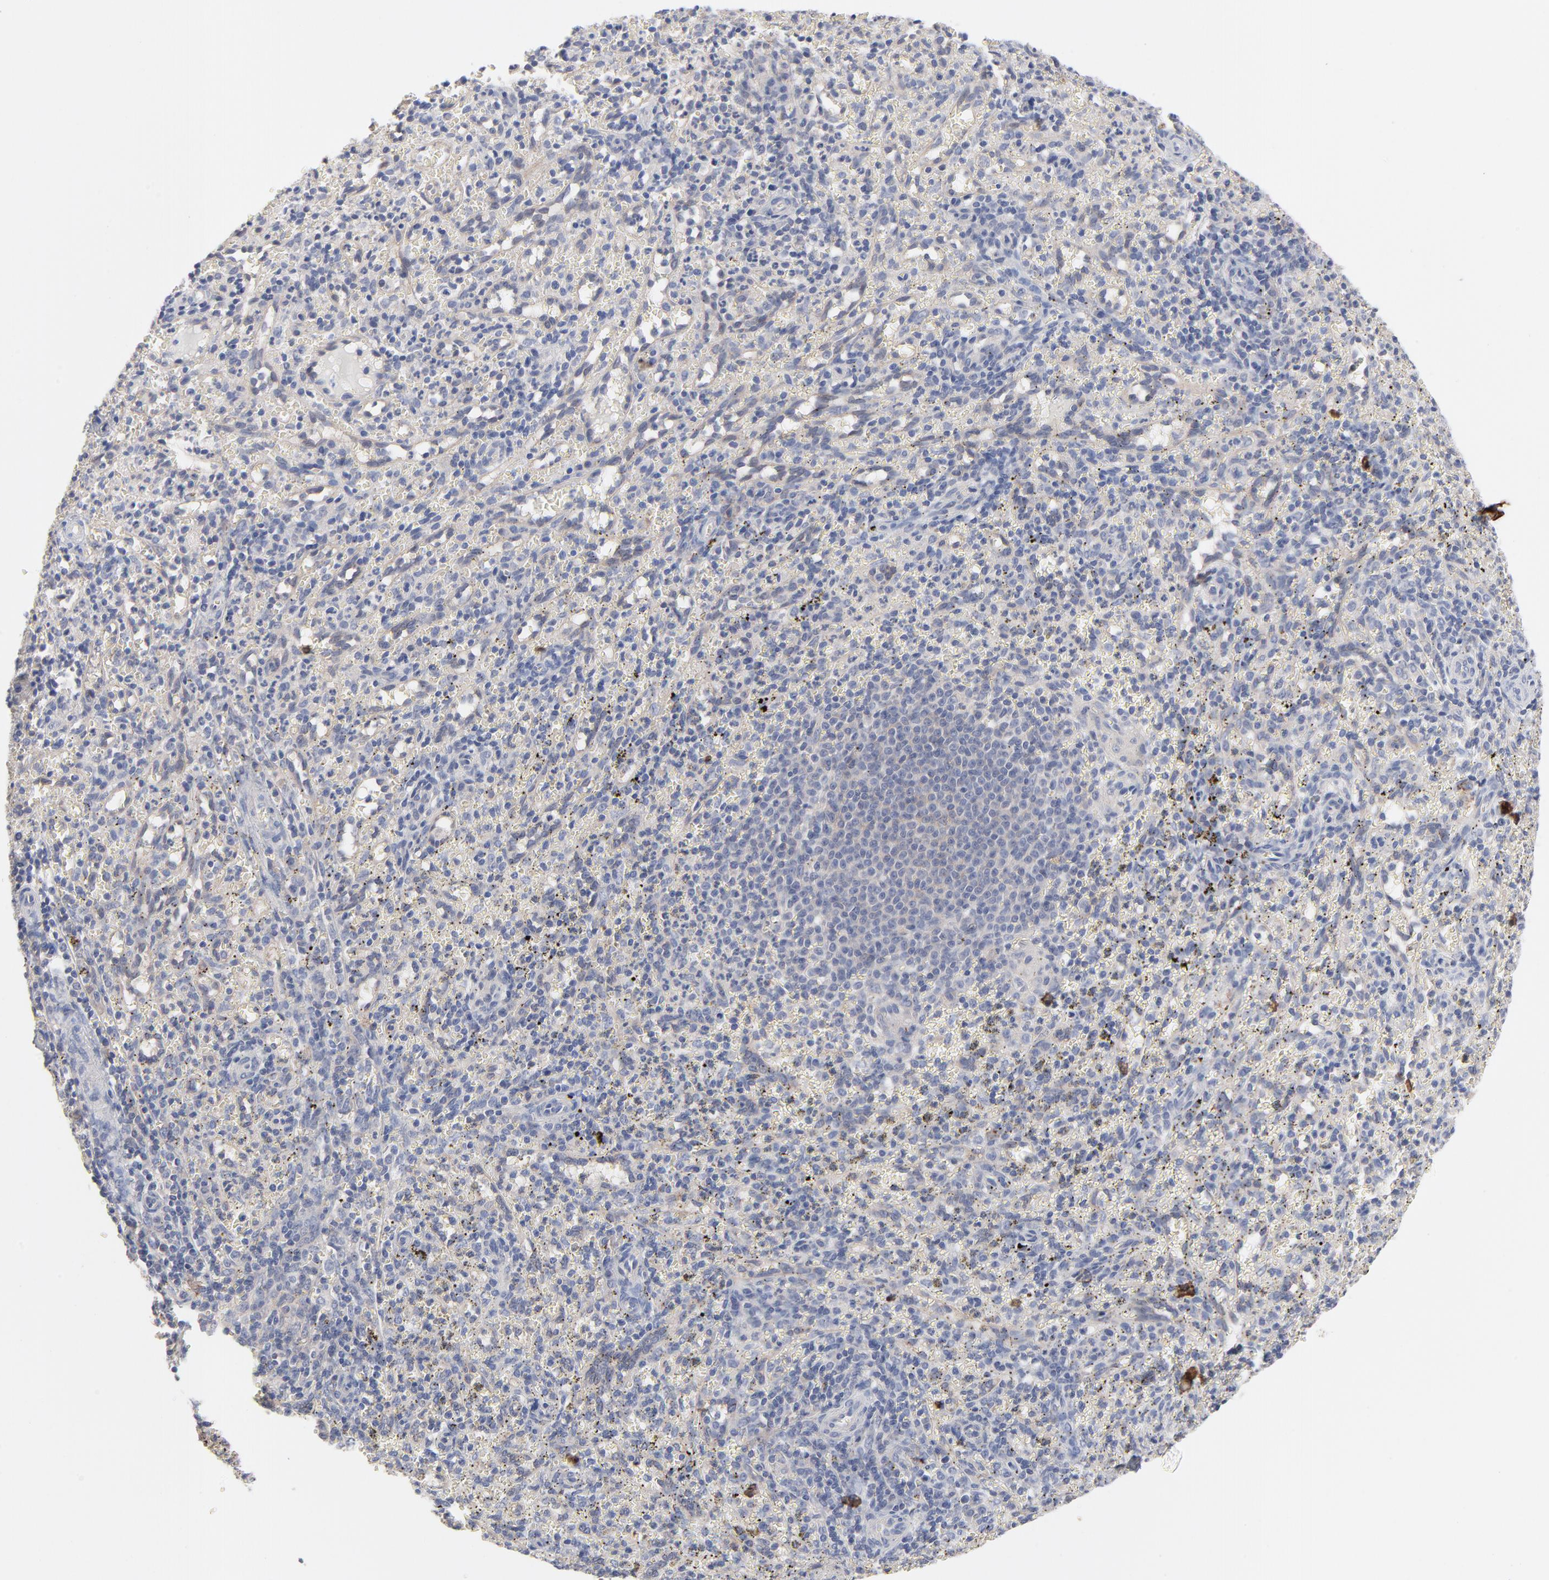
{"staining": {"intensity": "weak", "quantity": "<25%", "location": "cytoplasmic/membranous"}, "tissue": "spleen", "cell_type": "Cells in red pulp", "image_type": "normal", "snomed": [{"axis": "morphology", "description": "Normal tissue, NOS"}, {"axis": "topography", "description": "Spleen"}], "caption": "Spleen stained for a protein using immunohistochemistry reveals no staining cells in red pulp.", "gene": "SLC16A1", "patient": {"sex": "female", "age": 10}}